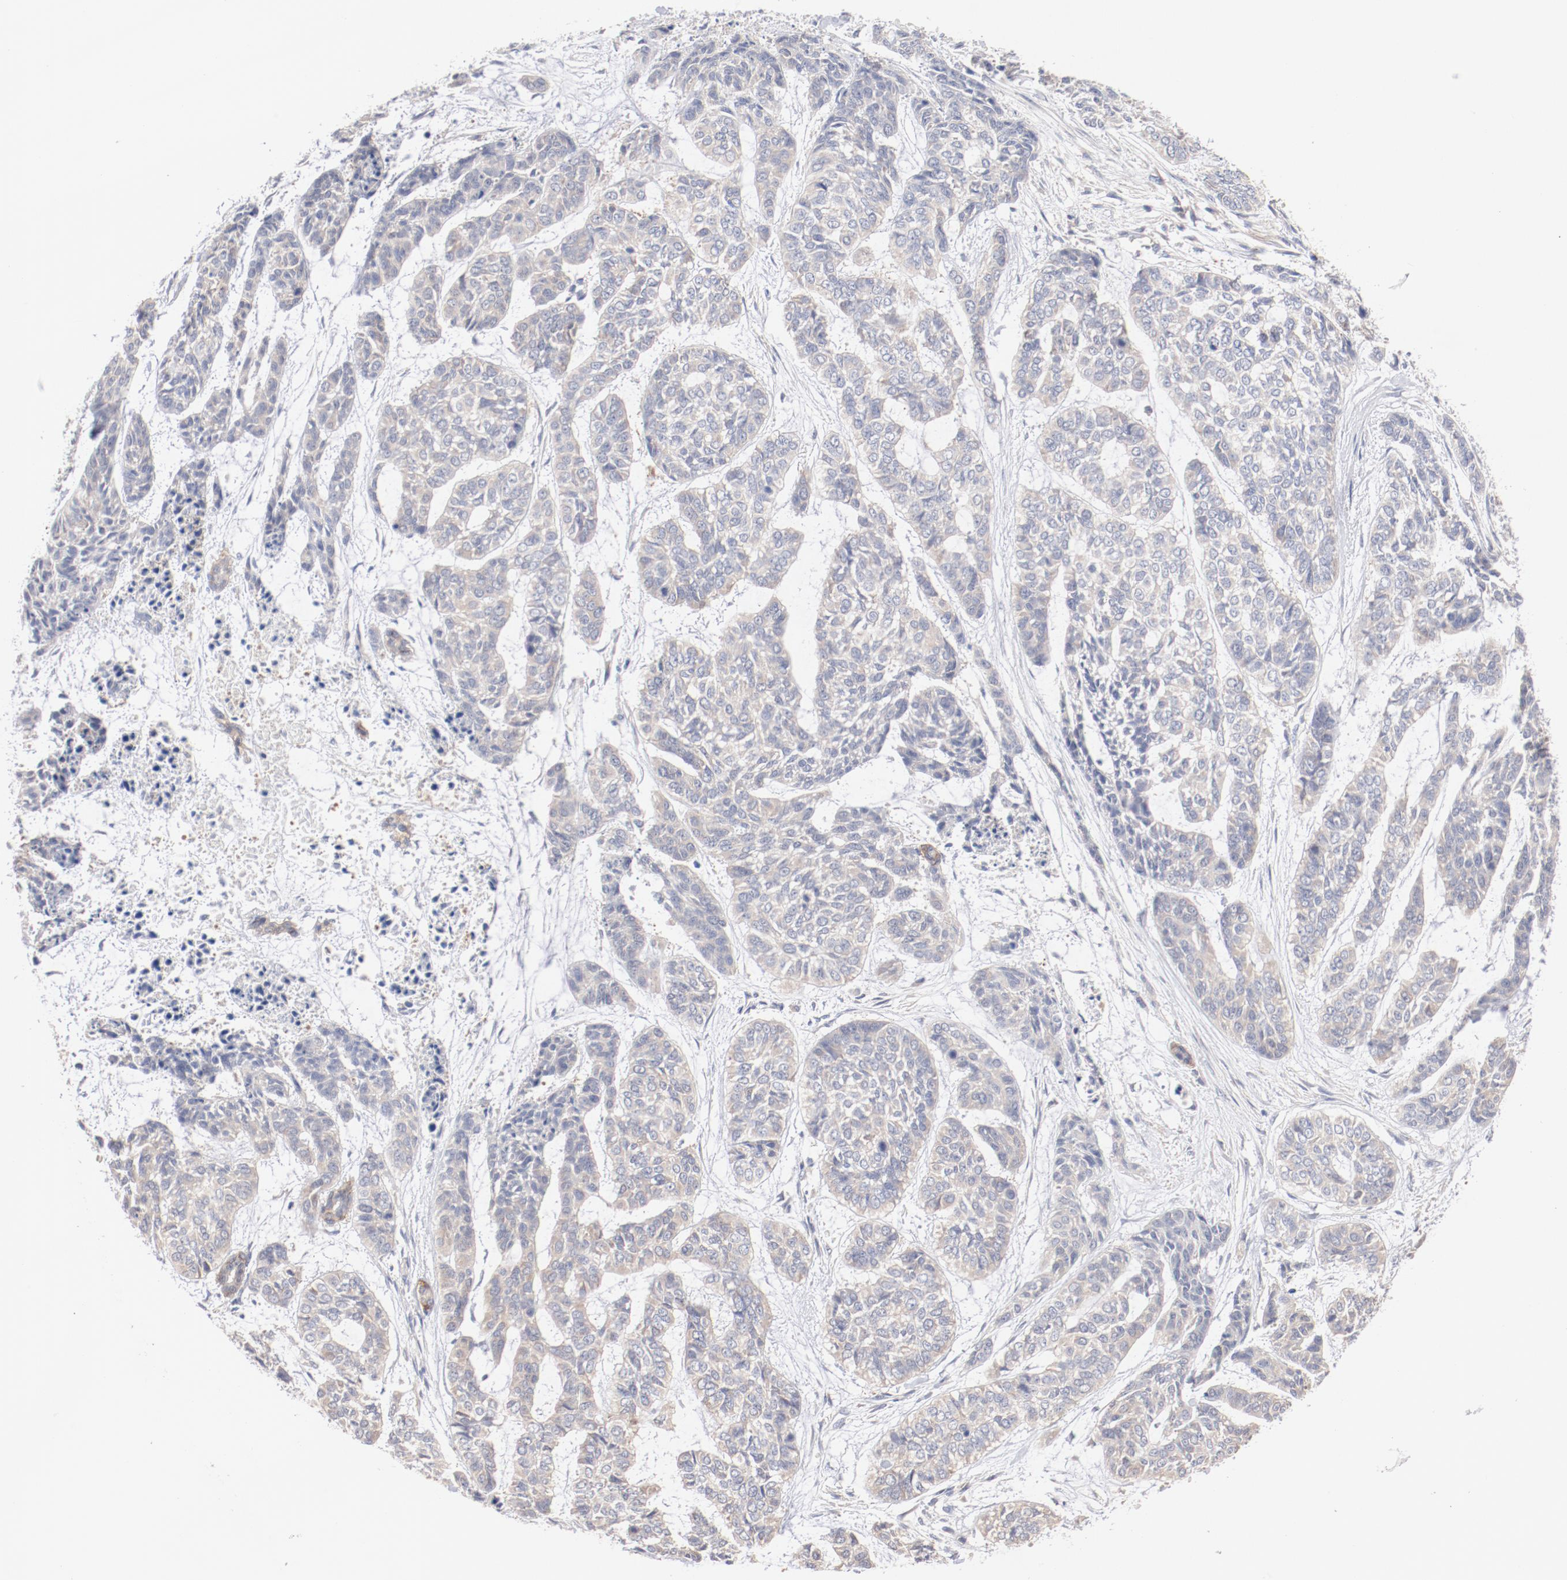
{"staining": {"intensity": "weak", "quantity": ">75%", "location": "cytoplasmic/membranous"}, "tissue": "skin cancer", "cell_type": "Tumor cells", "image_type": "cancer", "snomed": [{"axis": "morphology", "description": "Basal cell carcinoma"}, {"axis": "topography", "description": "Skin"}], "caption": "The photomicrograph shows immunohistochemical staining of skin basal cell carcinoma. There is weak cytoplasmic/membranous positivity is present in about >75% of tumor cells. Using DAB (brown) and hematoxylin (blue) stains, captured at high magnification using brightfield microscopy.", "gene": "SETD3", "patient": {"sex": "female", "age": 64}}